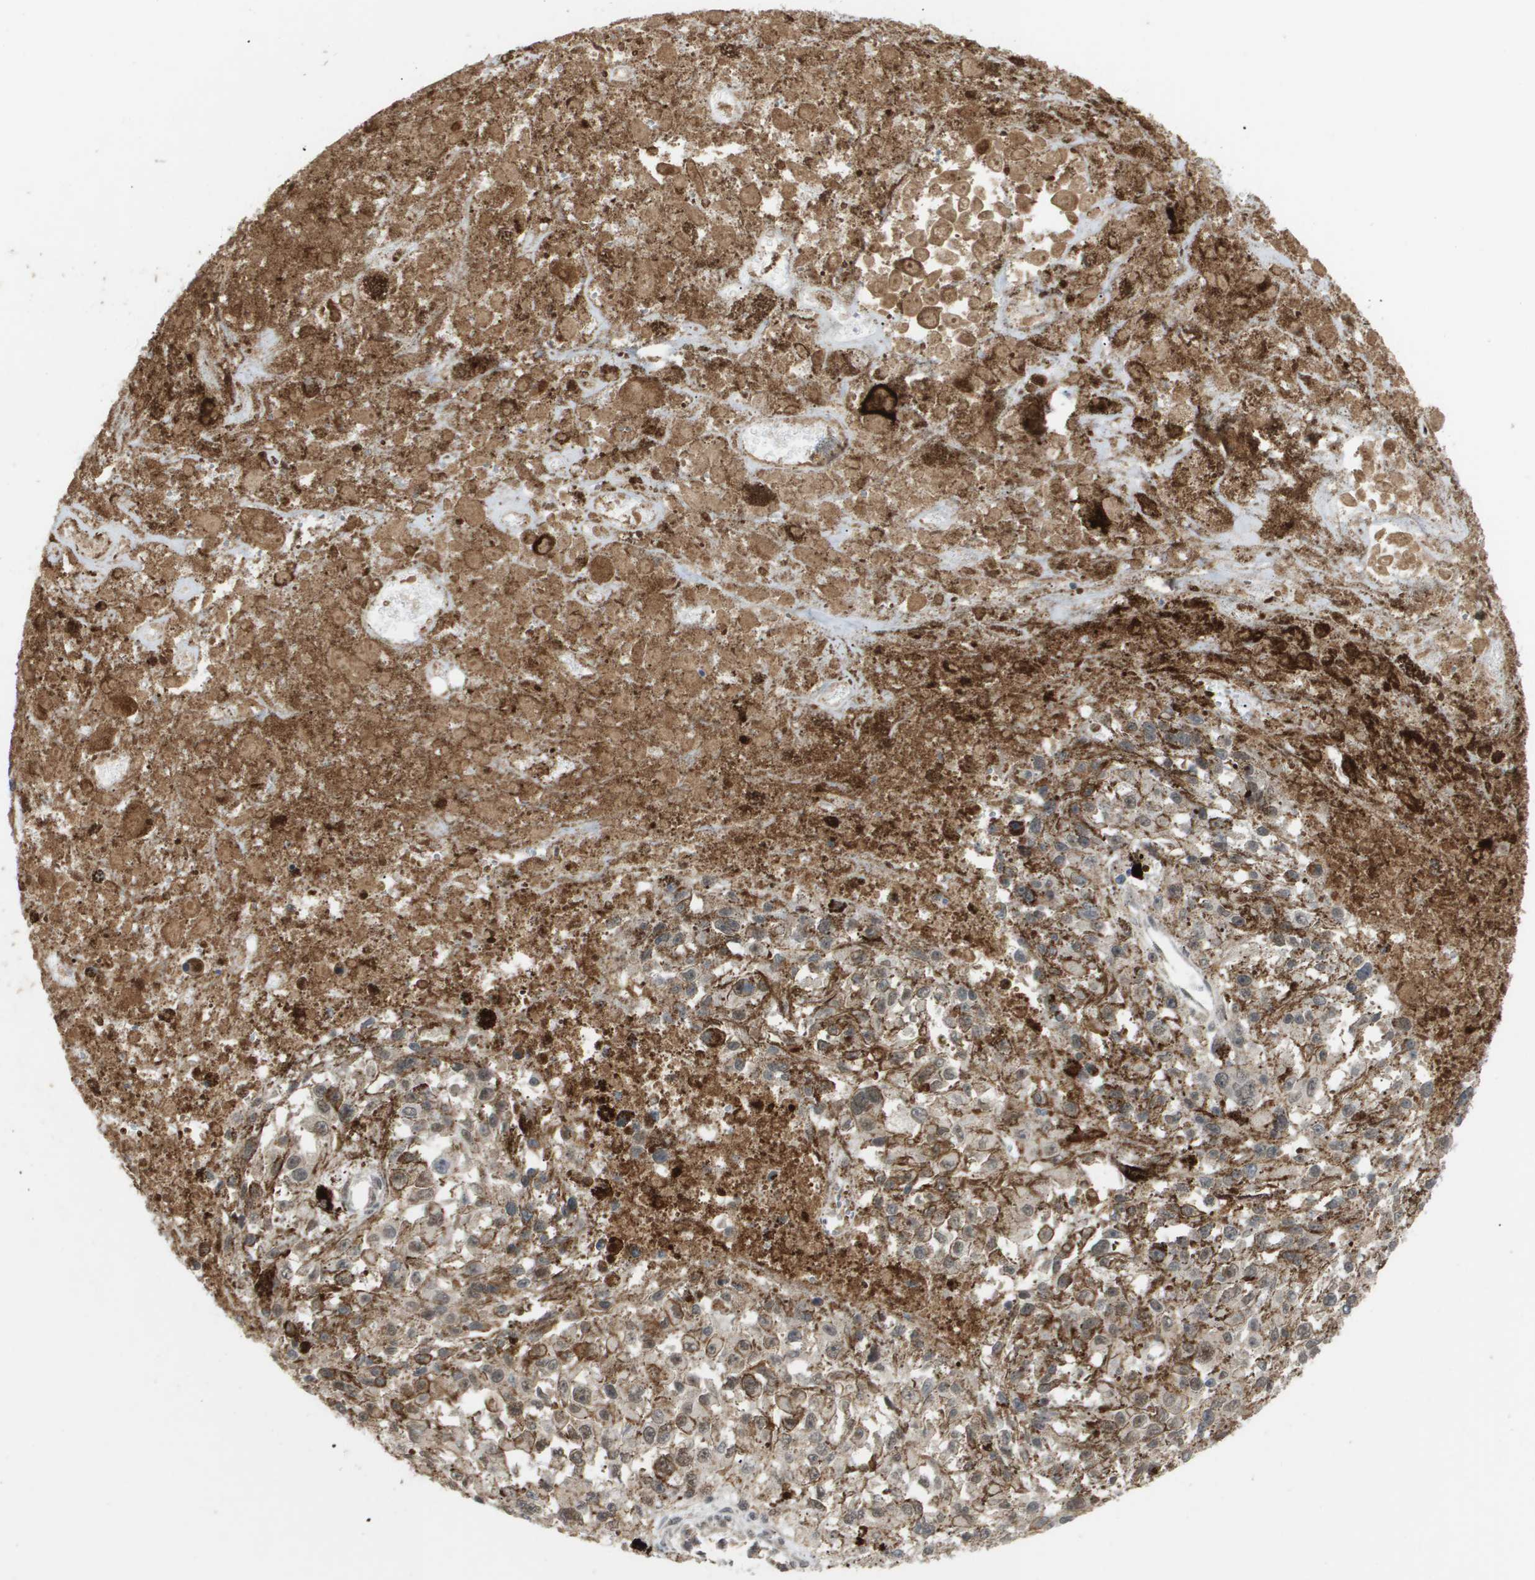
{"staining": {"intensity": "weak", "quantity": "<25%", "location": "cytoplasmic/membranous"}, "tissue": "melanoma", "cell_type": "Tumor cells", "image_type": "cancer", "snomed": [{"axis": "morphology", "description": "Malignant melanoma, Metastatic site"}, {"axis": "topography", "description": "Lymph node"}], "caption": "The immunohistochemistry (IHC) histopathology image has no significant staining in tumor cells of malignant melanoma (metastatic site) tissue.", "gene": "PDGFB", "patient": {"sex": "male", "age": 59}}